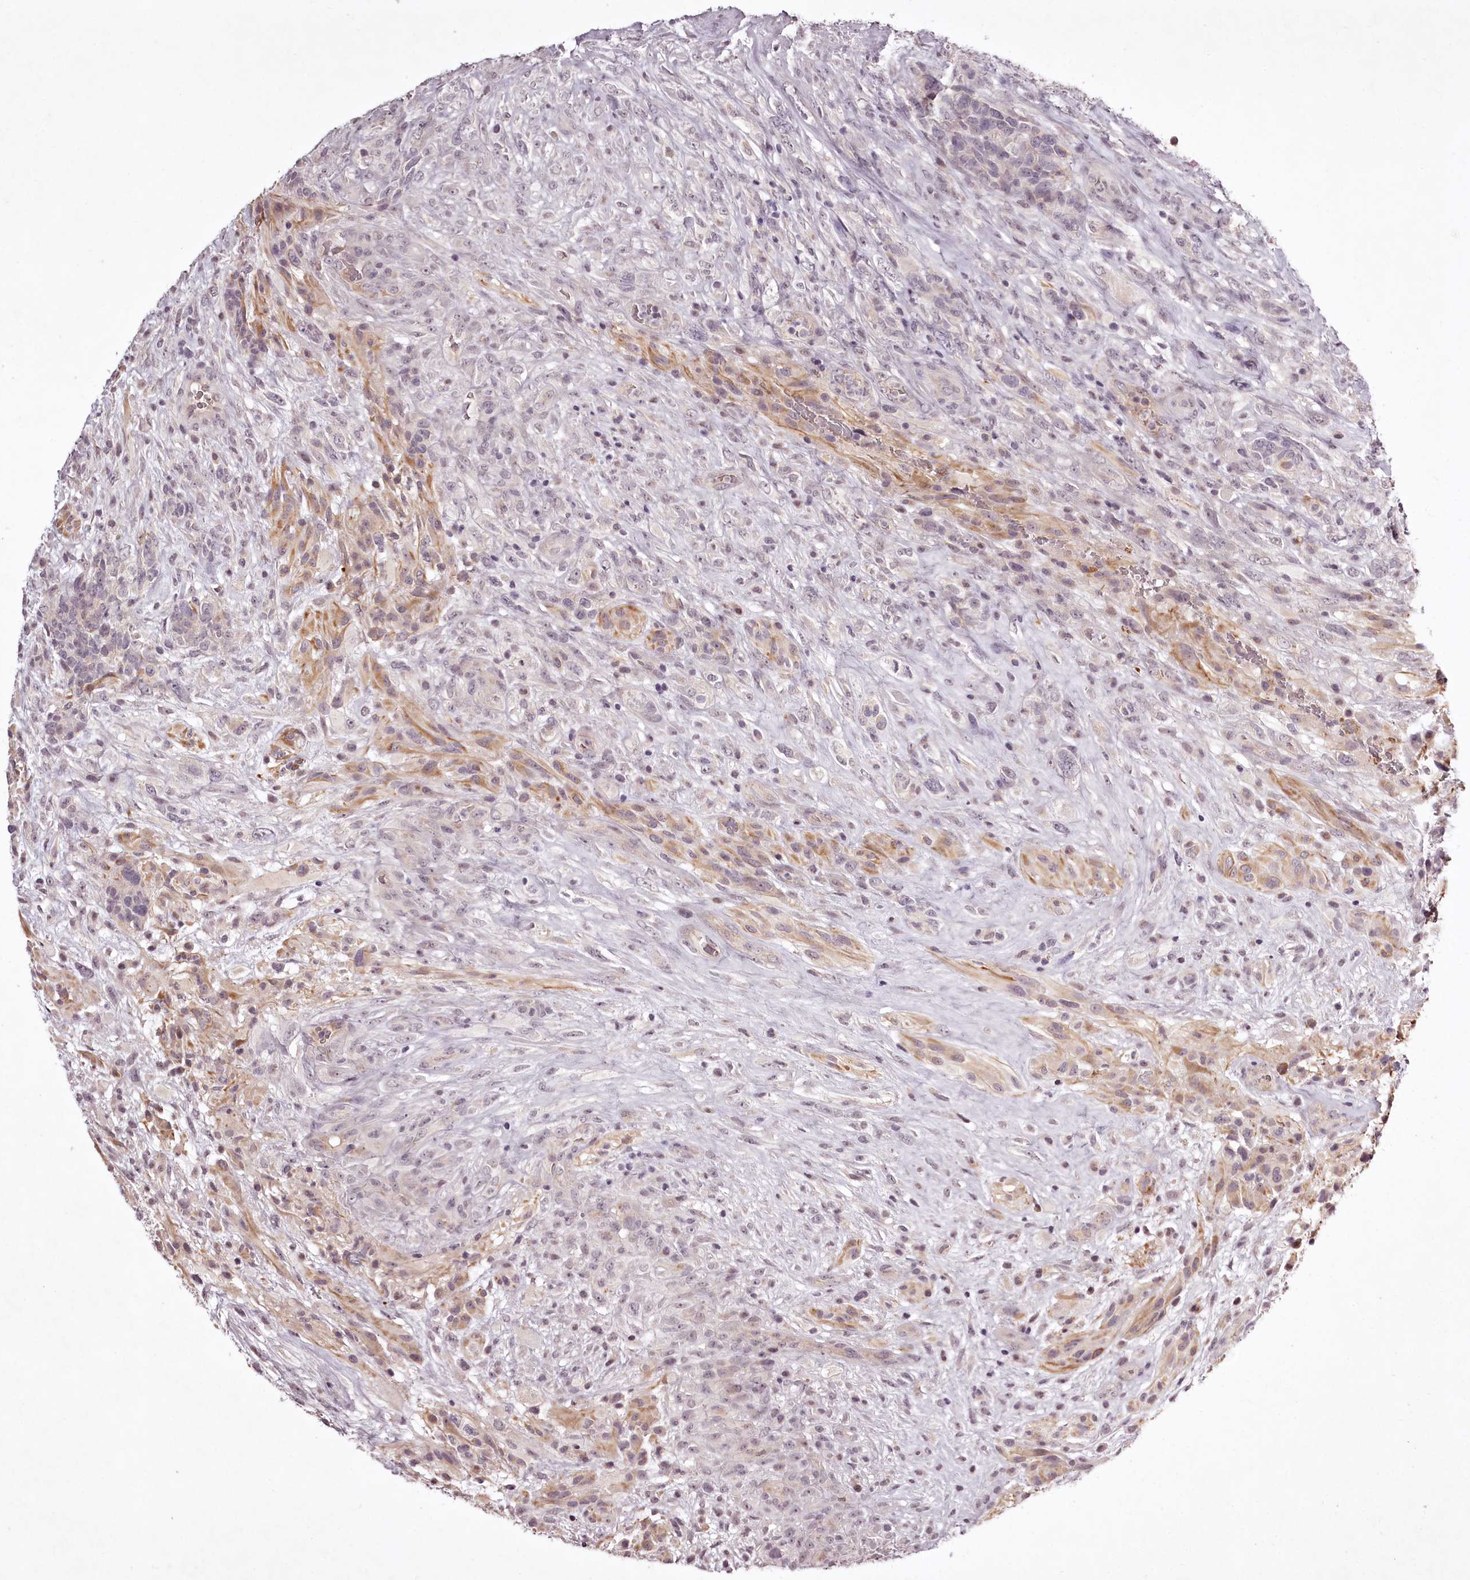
{"staining": {"intensity": "negative", "quantity": "none", "location": "none"}, "tissue": "glioma", "cell_type": "Tumor cells", "image_type": "cancer", "snomed": [{"axis": "morphology", "description": "Glioma, malignant, High grade"}, {"axis": "topography", "description": "Brain"}], "caption": "The micrograph exhibits no staining of tumor cells in glioma. (Brightfield microscopy of DAB (3,3'-diaminobenzidine) immunohistochemistry at high magnification).", "gene": "RBMXL2", "patient": {"sex": "male", "age": 61}}